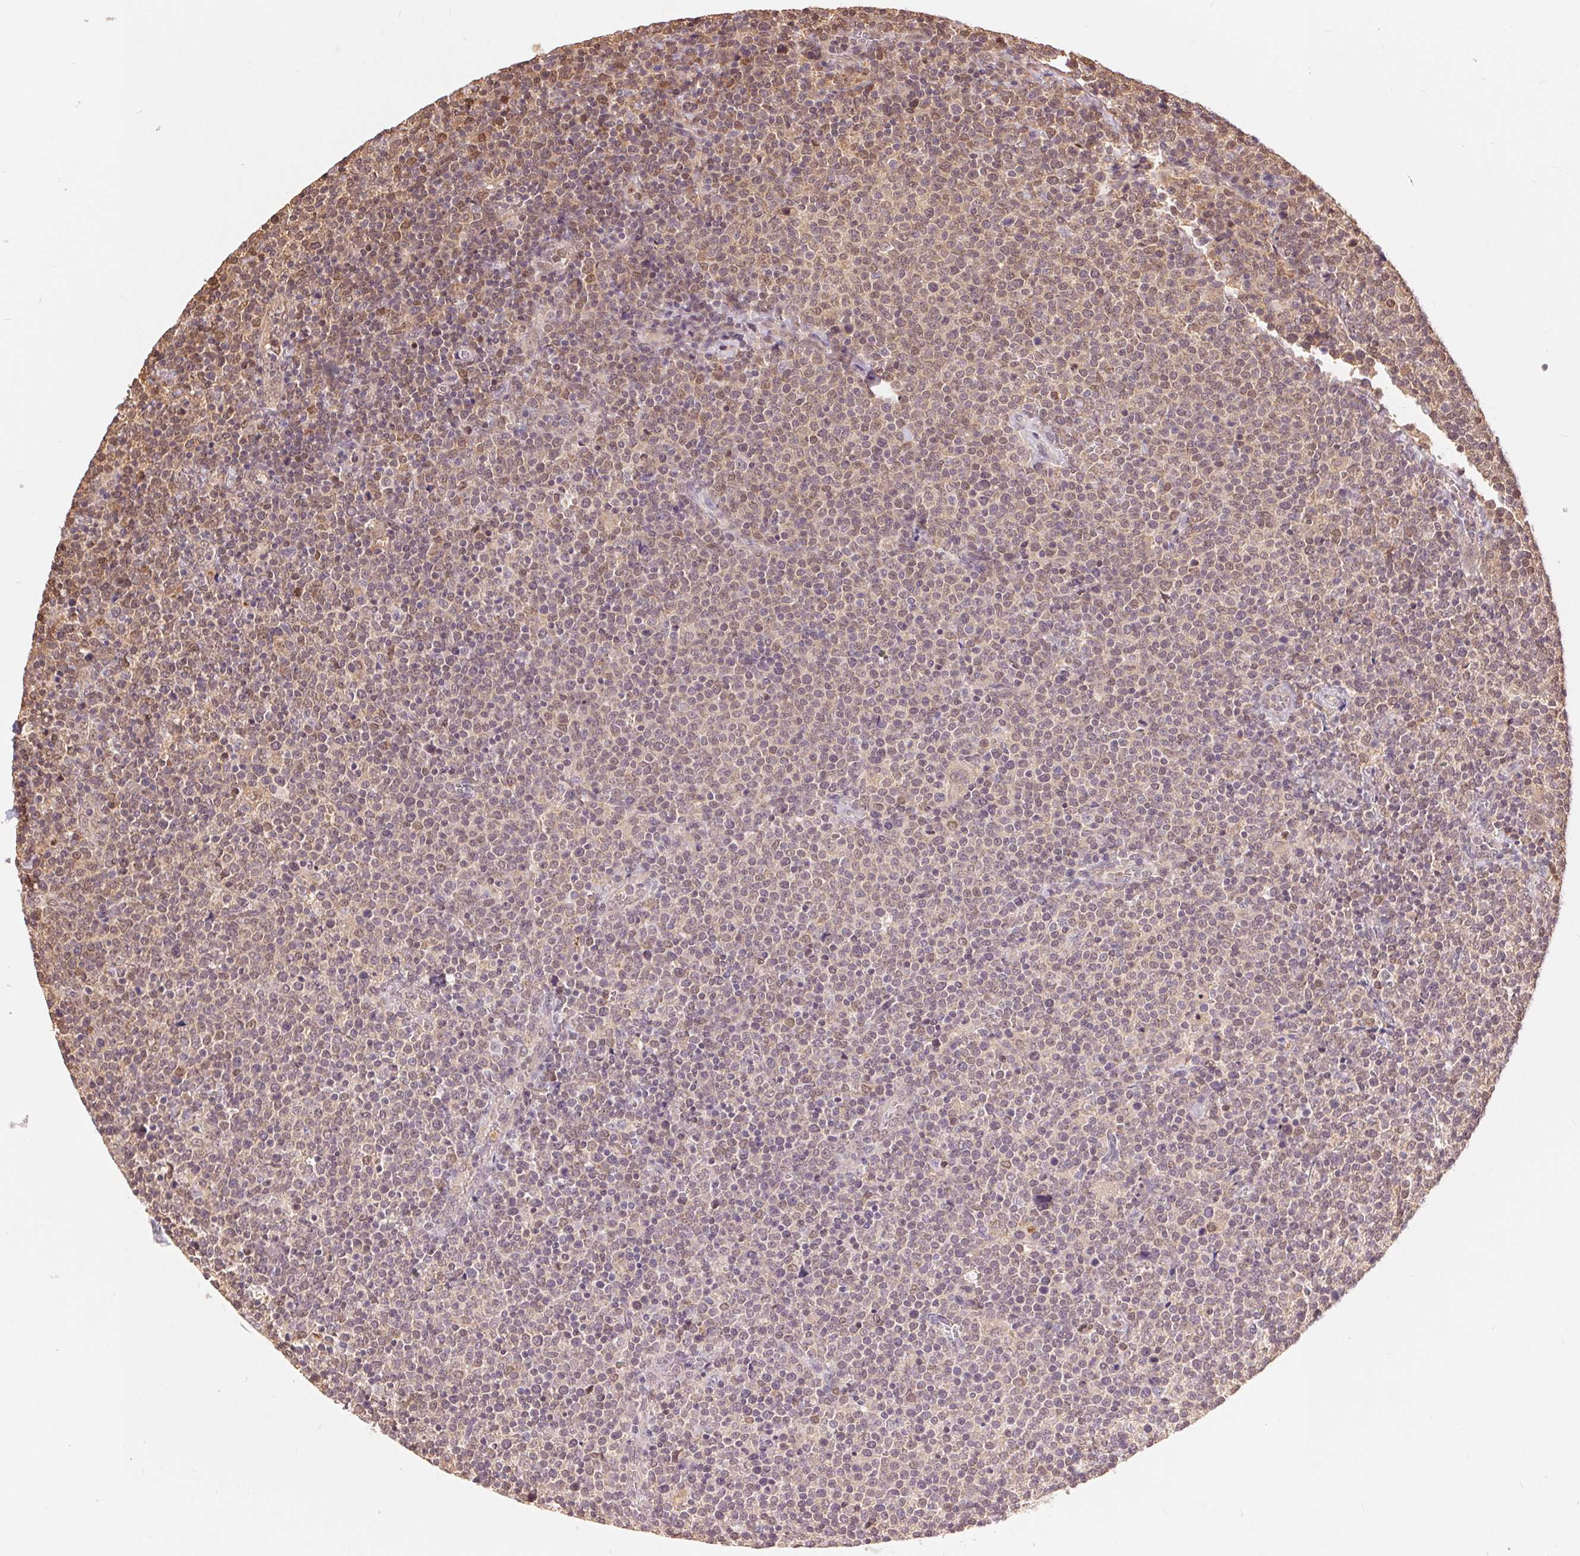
{"staining": {"intensity": "weak", "quantity": ">75%", "location": "nuclear"}, "tissue": "lymphoma", "cell_type": "Tumor cells", "image_type": "cancer", "snomed": [{"axis": "morphology", "description": "Malignant lymphoma, non-Hodgkin's type, High grade"}, {"axis": "topography", "description": "Lymph node"}], "caption": "Lymphoma tissue demonstrates weak nuclear expression in about >75% of tumor cells, visualized by immunohistochemistry. The staining was performed using DAB to visualize the protein expression in brown, while the nuclei were stained in blue with hematoxylin (Magnification: 20x).", "gene": "TMEM273", "patient": {"sex": "male", "age": 61}}